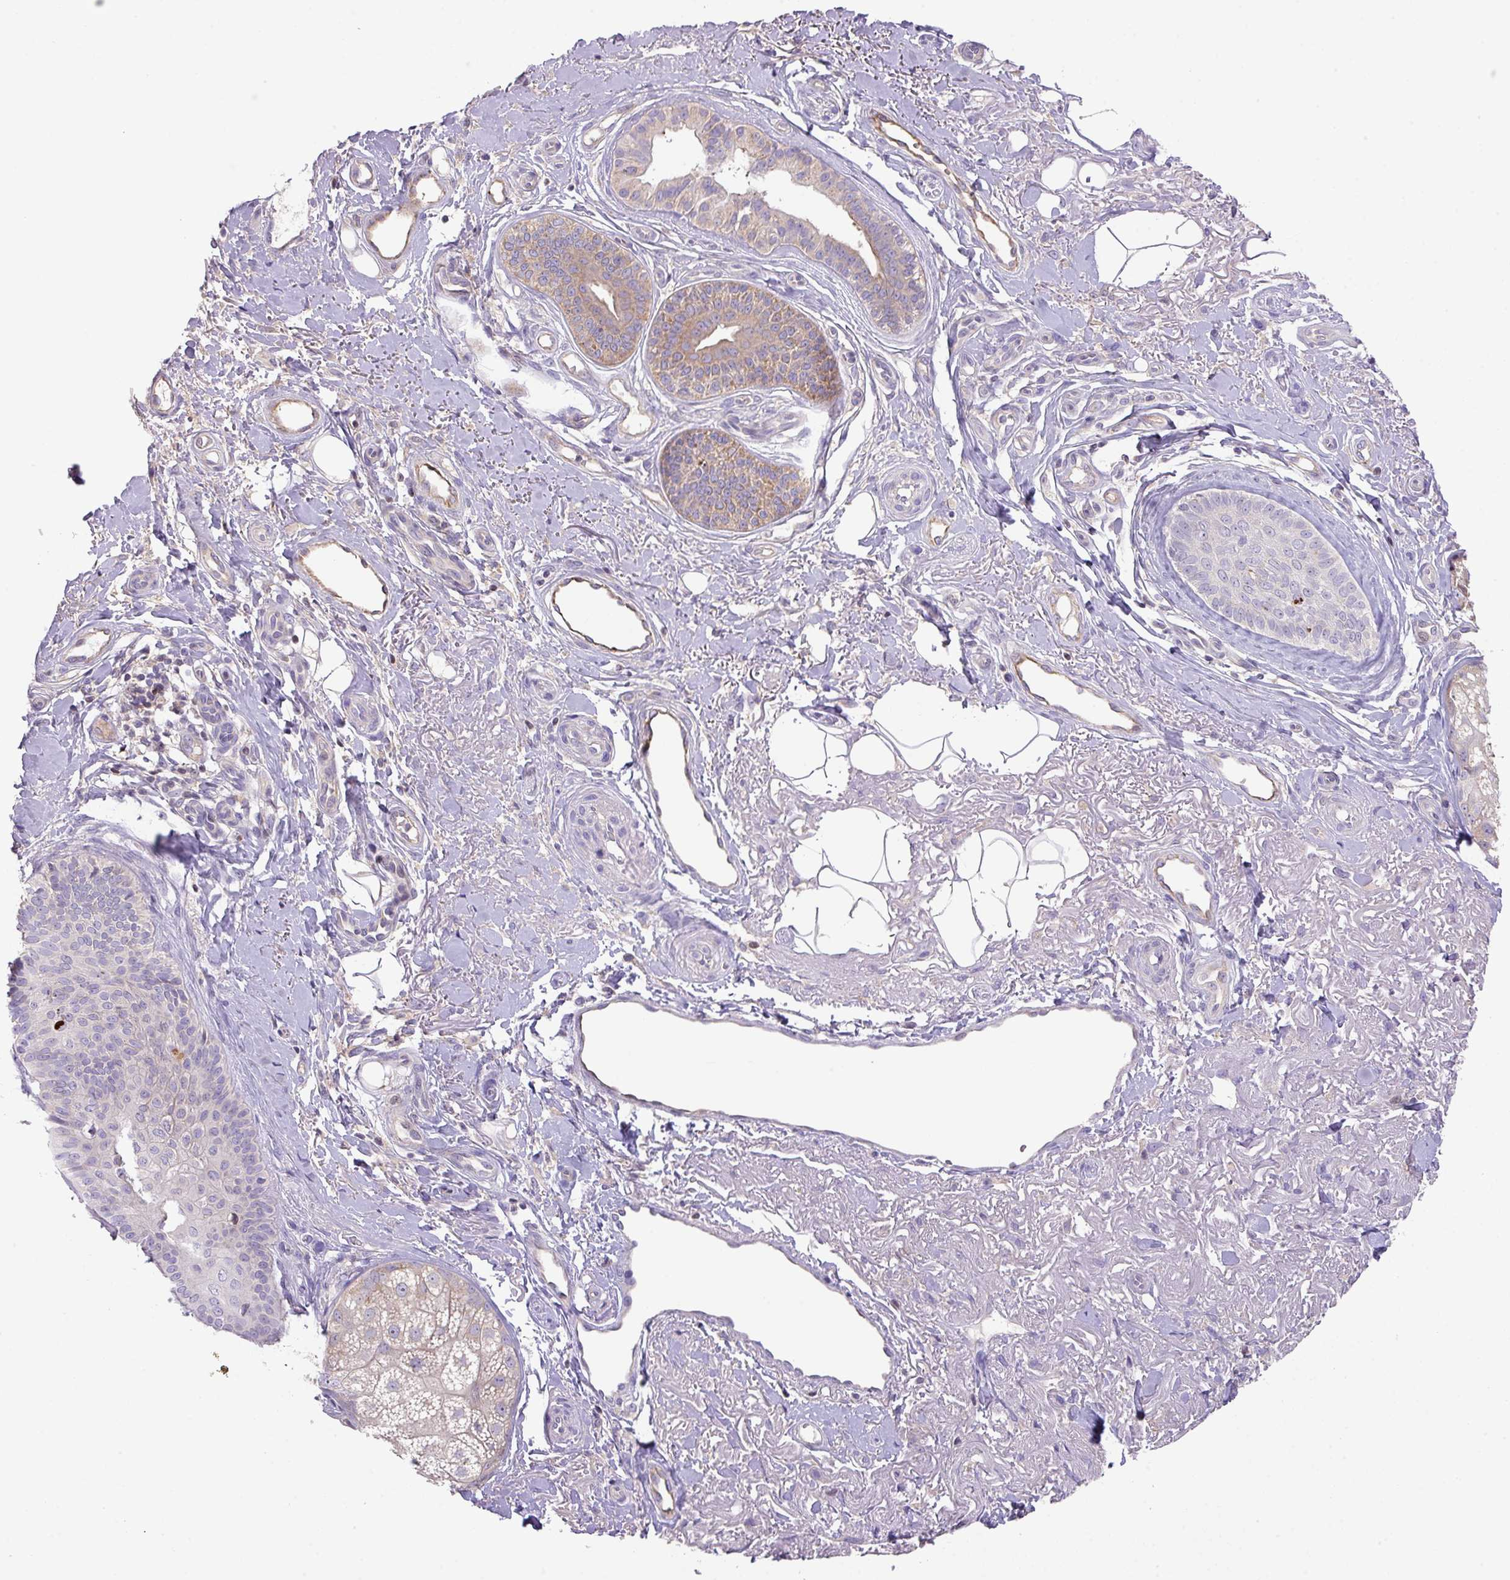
{"staining": {"intensity": "negative", "quantity": "none", "location": "none"}, "tissue": "skin cancer", "cell_type": "Tumor cells", "image_type": "cancer", "snomed": [{"axis": "morphology", "description": "Squamous cell carcinoma, NOS"}, {"axis": "topography", "description": "Skin"}], "caption": "This micrograph is of skin cancer stained with immunohistochemistry to label a protein in brown with the nuclei are counter-stained blue. There is no positivity in tumor cells.", "gene": "ZNF394", "patient": {"sex": "male", "age": 86}}